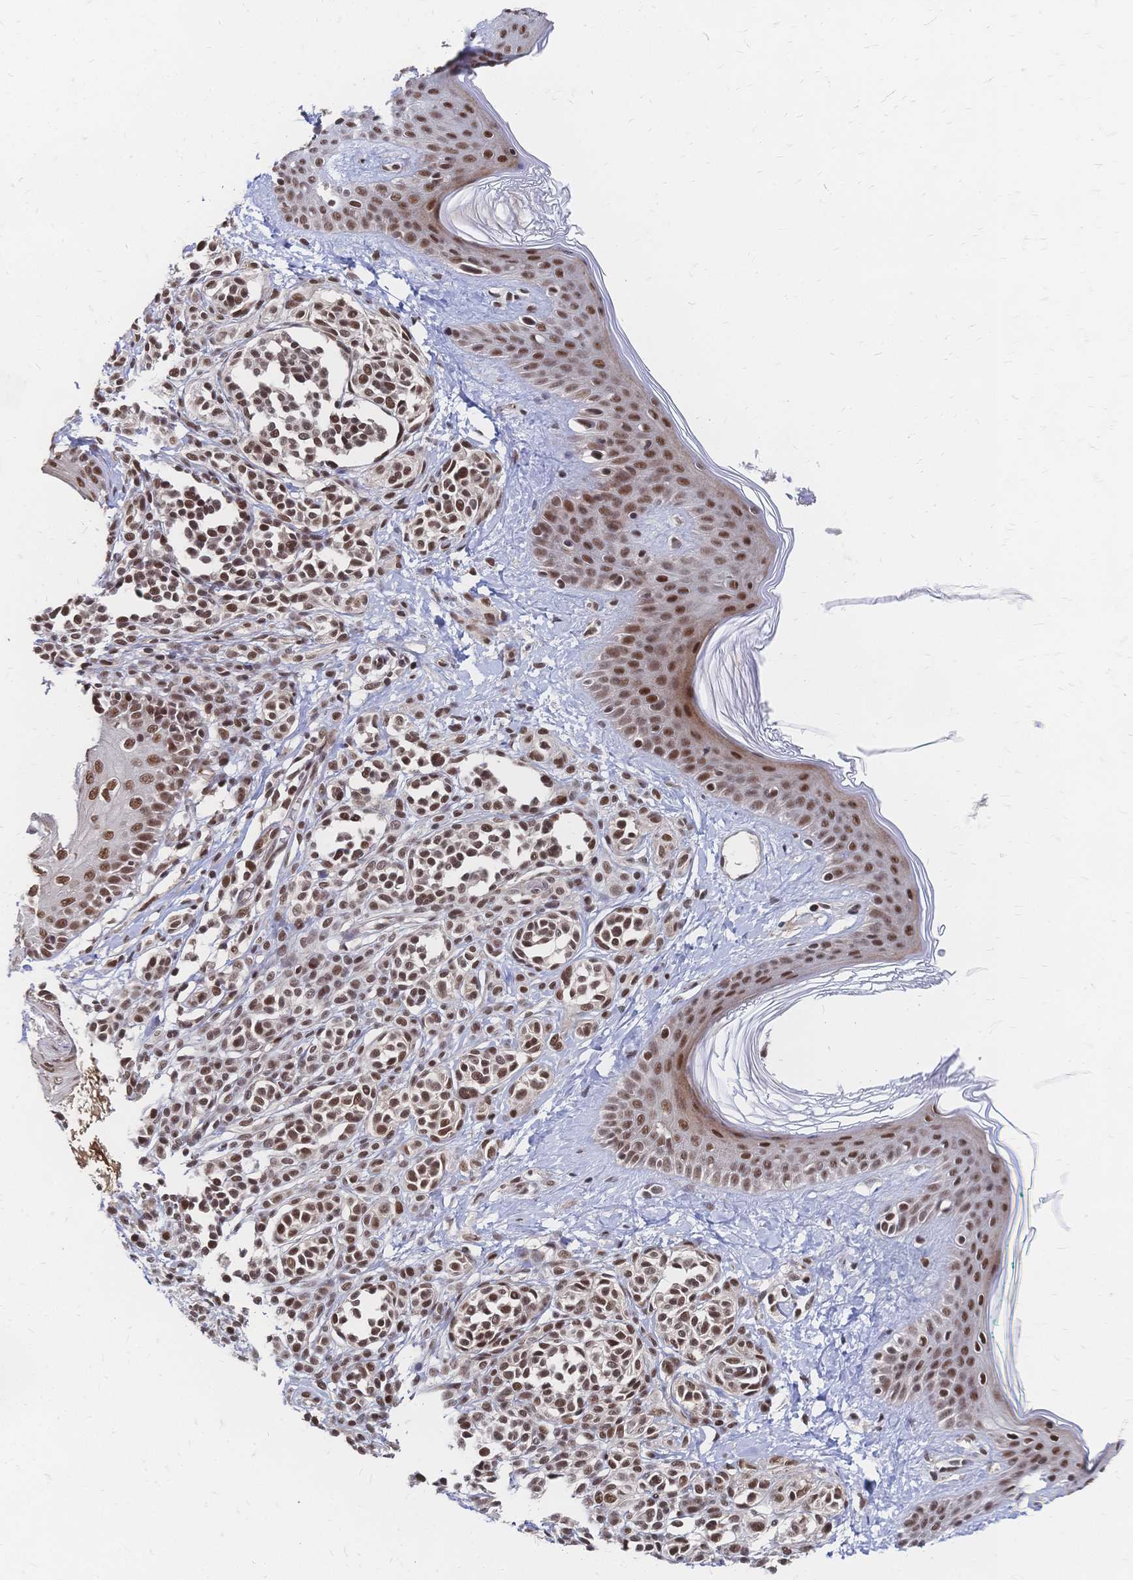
{"staining": {"intensity": "strong", "quantity": ">75%", "location": "cytoplasmic/membranous,nuclear"}, "tissue": "skin", "cell_type": "Fibroblasts", "image_type": "normal", "snomed": [{"axis": "morphology", "description": "Normal tissue, NOS"}, {"axis": "topography", "description": "Skin"}], "caption": "The immunohistochemical stain shows strong cytoplasmic/membranous,nuclear positivity in fibroblasts of normal skin.", "gene": "NELFA", "patient": {"sex": "male", "age": 16}}